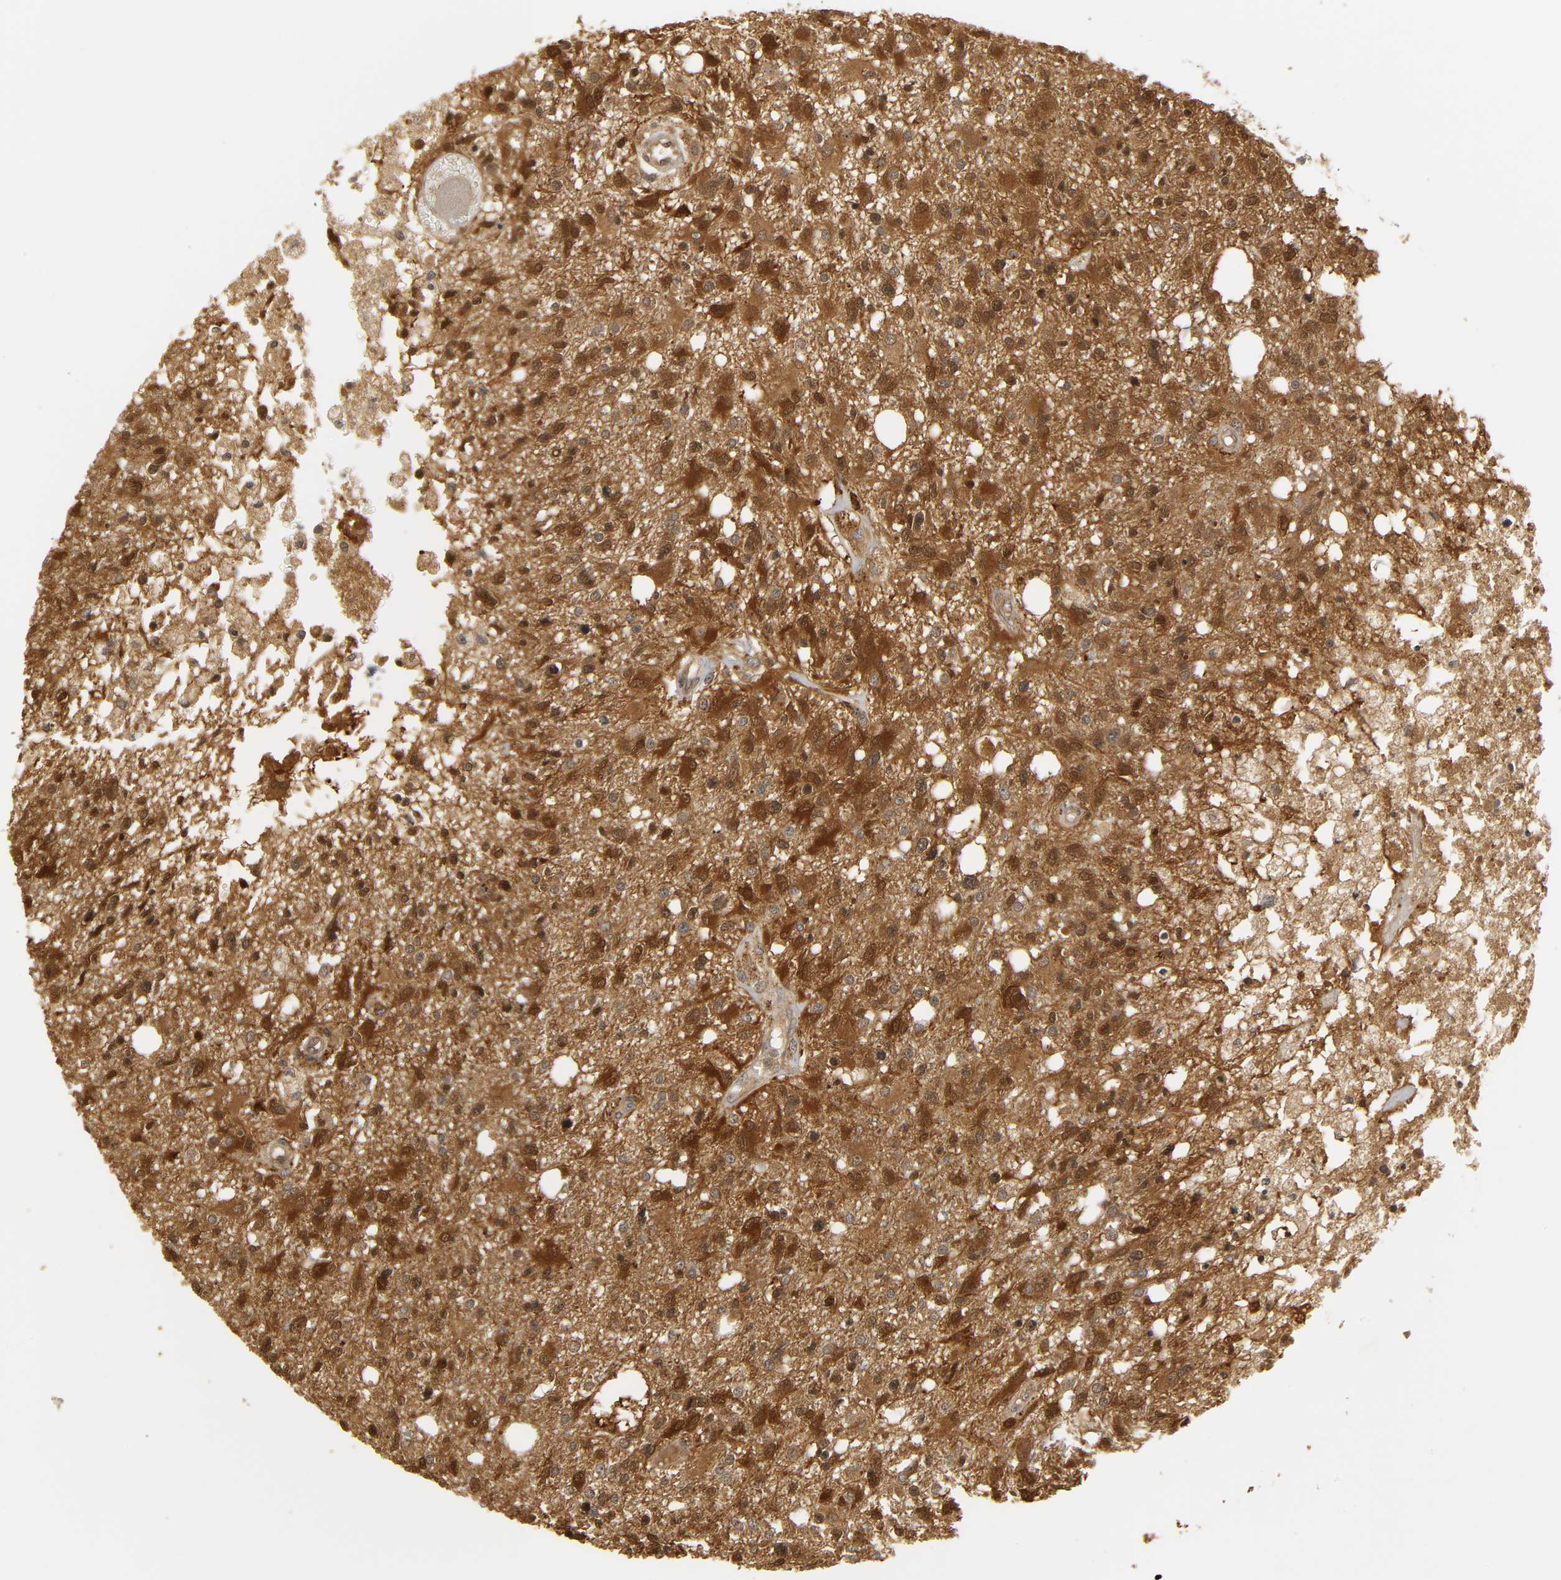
{"staining": {"intensity": "strong", "quantity": ">75%", "location": "cytoplasmic/membranous,nuclear"}, "tissue": "glioma", "cell_type": "Tumor cells", "image_type": "cancer", "snomed": [{"axis": "morphology", "description": "Glioma, malignant, High grade"}, {"axis": "topography", "description": "Cerebral cortex"}], "caption": "Malignant glioma (high-grade) tissue reveals strong cytoplasmic/membranous and nuclear positivity in approximately >75% of tumor cells", "gene": "PARK7", "patient": {"sex": "male", "age": 76}}